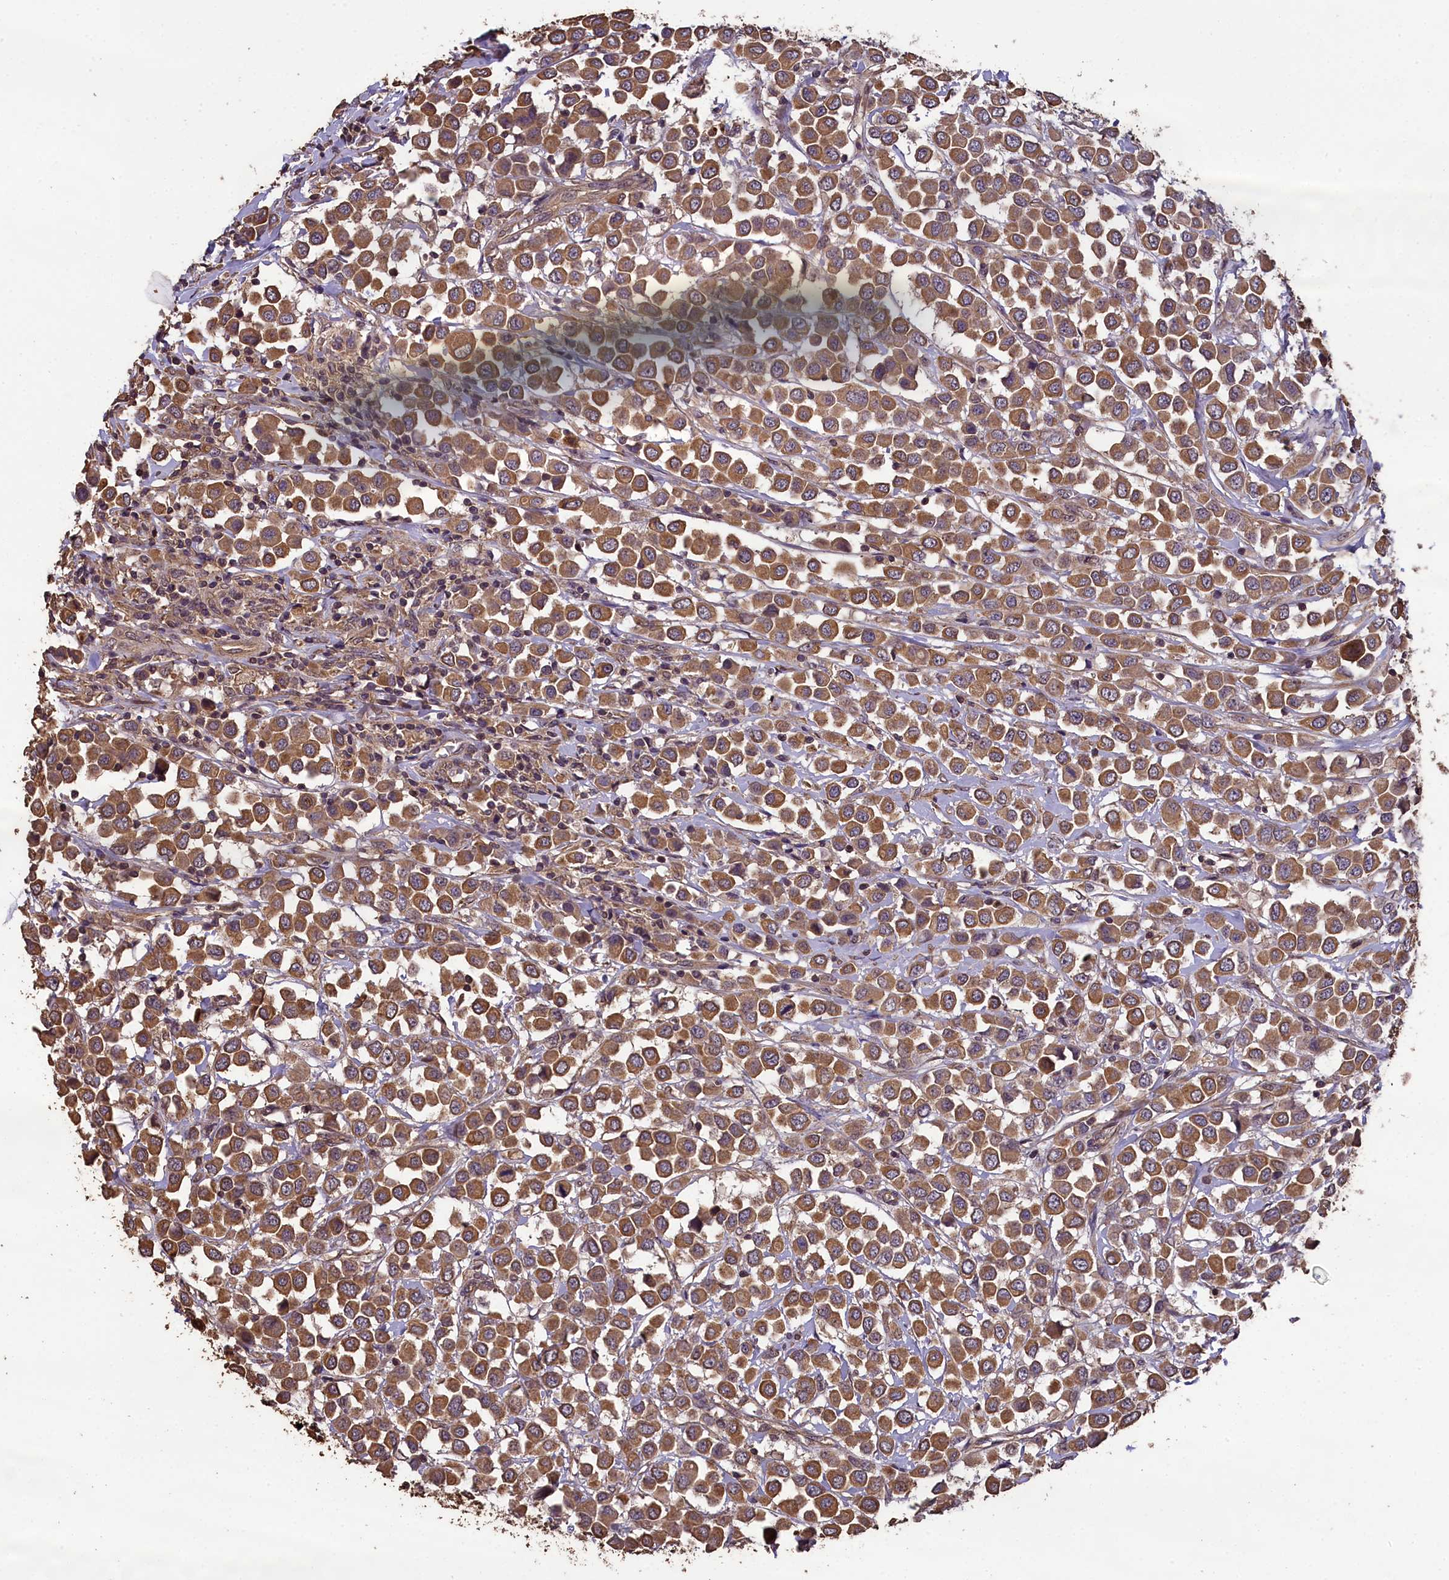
{"staining": {"intensity": "moderate", "quantity": ">75%", "location": "cytoplasmic/membranous"}, "tissue": "breast cancer", "cell_type": "Tumor cells", "image_type": "cancer", "snomed": [{"axis": "morphology", "description": "Duct carcinoma"}, {"axis": "topography", "description": "Breast"}], "caption": "Moderate cytoplasmic/membranous staining for a protein is seen in about >75% of tumor cells of breast invasive ductal carcinoma using IHC.", "gene": "CHD9", "patient": {"sex": "female", "age": 61}}